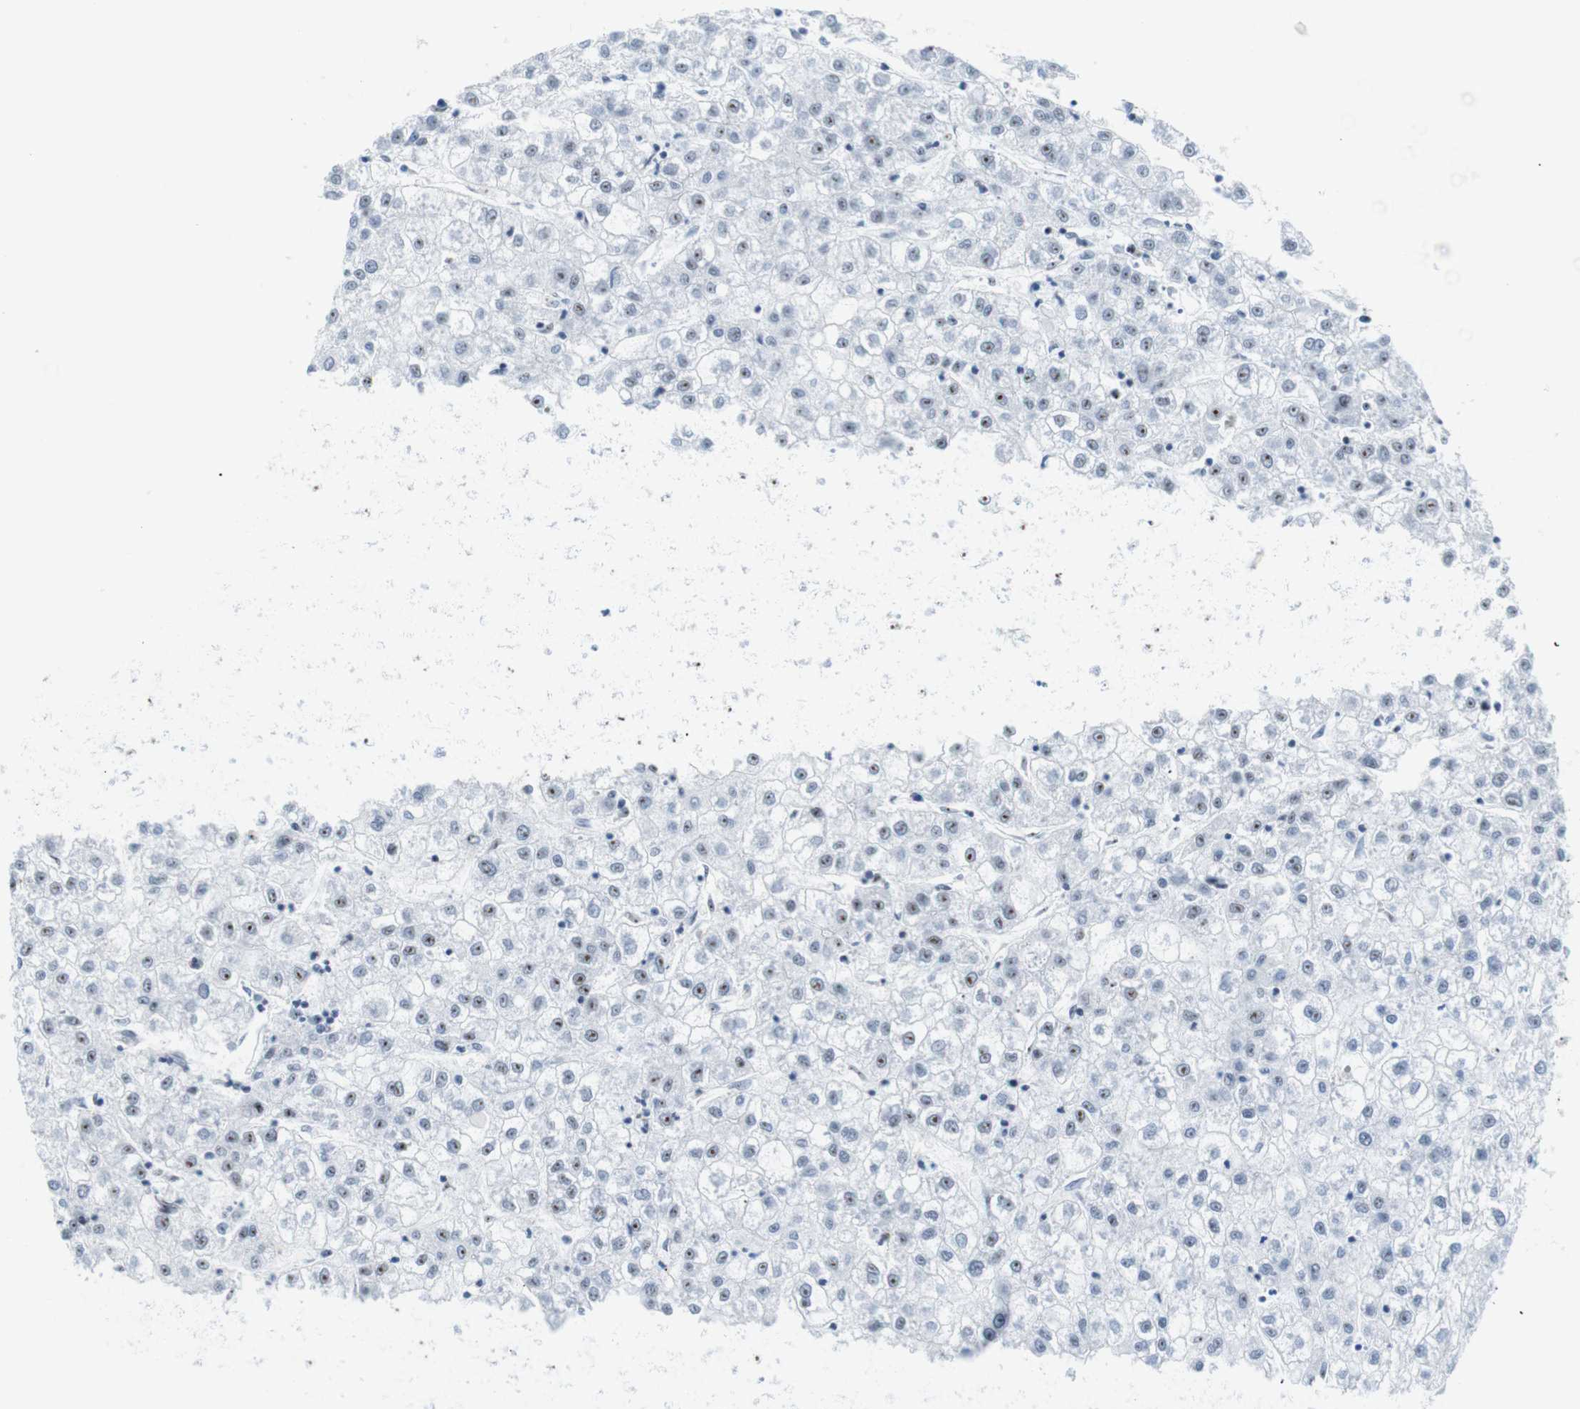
{"staining": {"intensity": "moderate", "quantity": "<25%", "location": "nuclear"}, "tissue": "liver cancer", "cell_type": "Tumor cells", "image_type": "cancer", "snomed": [{"axis": "morphology", "description": "Carcinoma, Hepatocellular, NOS"}, {"axis": "topography", "description": "Liver"}], "caption": "Tumor cells reveal low levels of moderate nuclear expression in approximately <25% of cells in human liver cancer (hepatocellular carcinoma).", "gene": "PARN", "patient": {"sex": "male", "age": 72}}